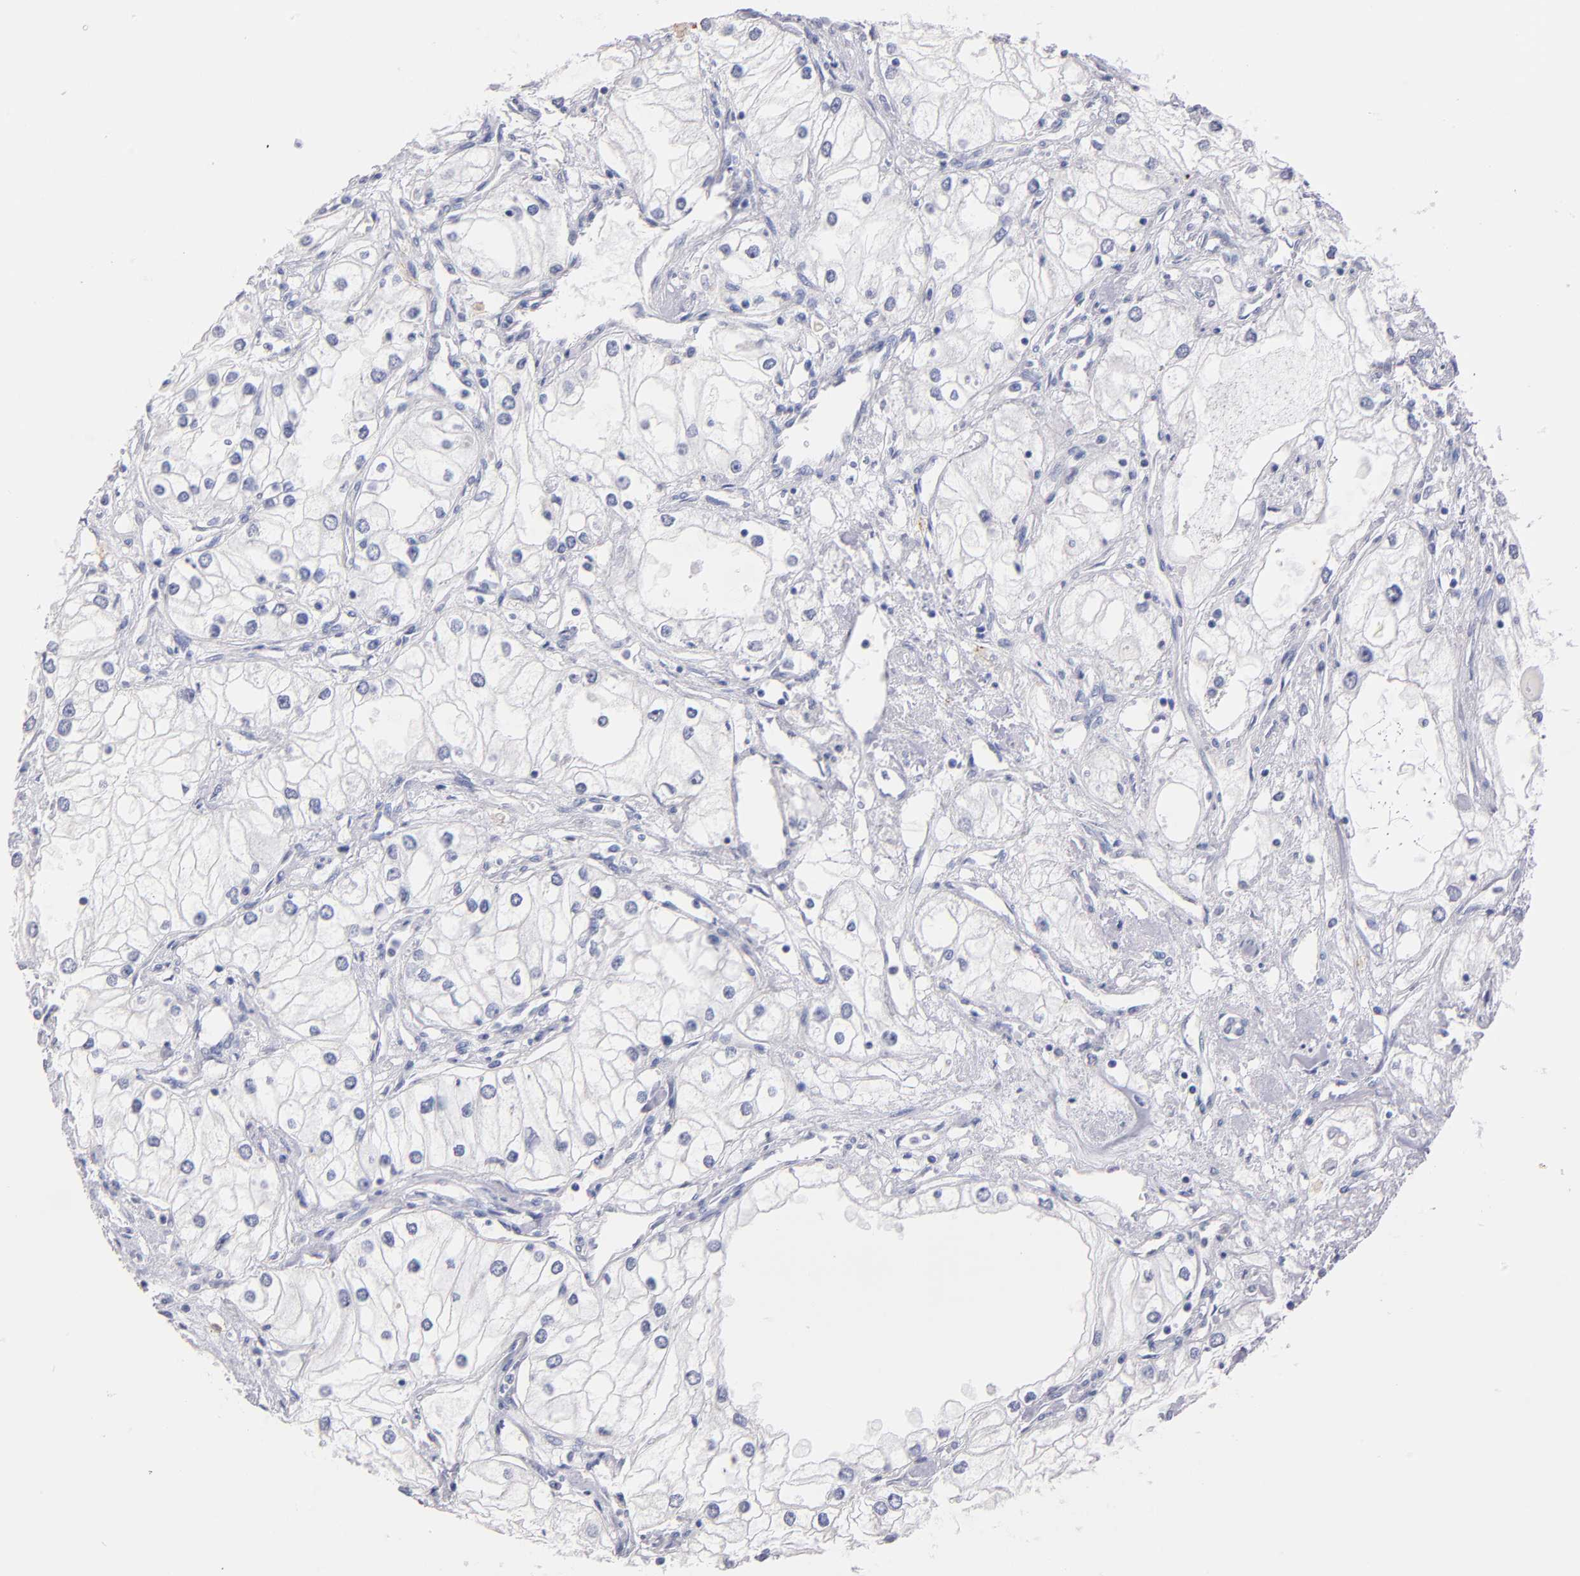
{"staining": {"intensity": "negative", "quantity": "none", "location": "none"}, "tissue": "renal cancer", "cell_type": "Tumor cells", "image_type": "cancer", "snomed": [{"axis": "morphology", "description": "Adenocarcinoma, NOS"}, {"axis": "topography", "description": "Kidney"}], "caption": "Immunohistochemical staining of human adenocarcinoma (renal) reveals no significant positivity in tumor cells.", "gene": "KIT", "patient": {"sex": "male", "age": 57}}